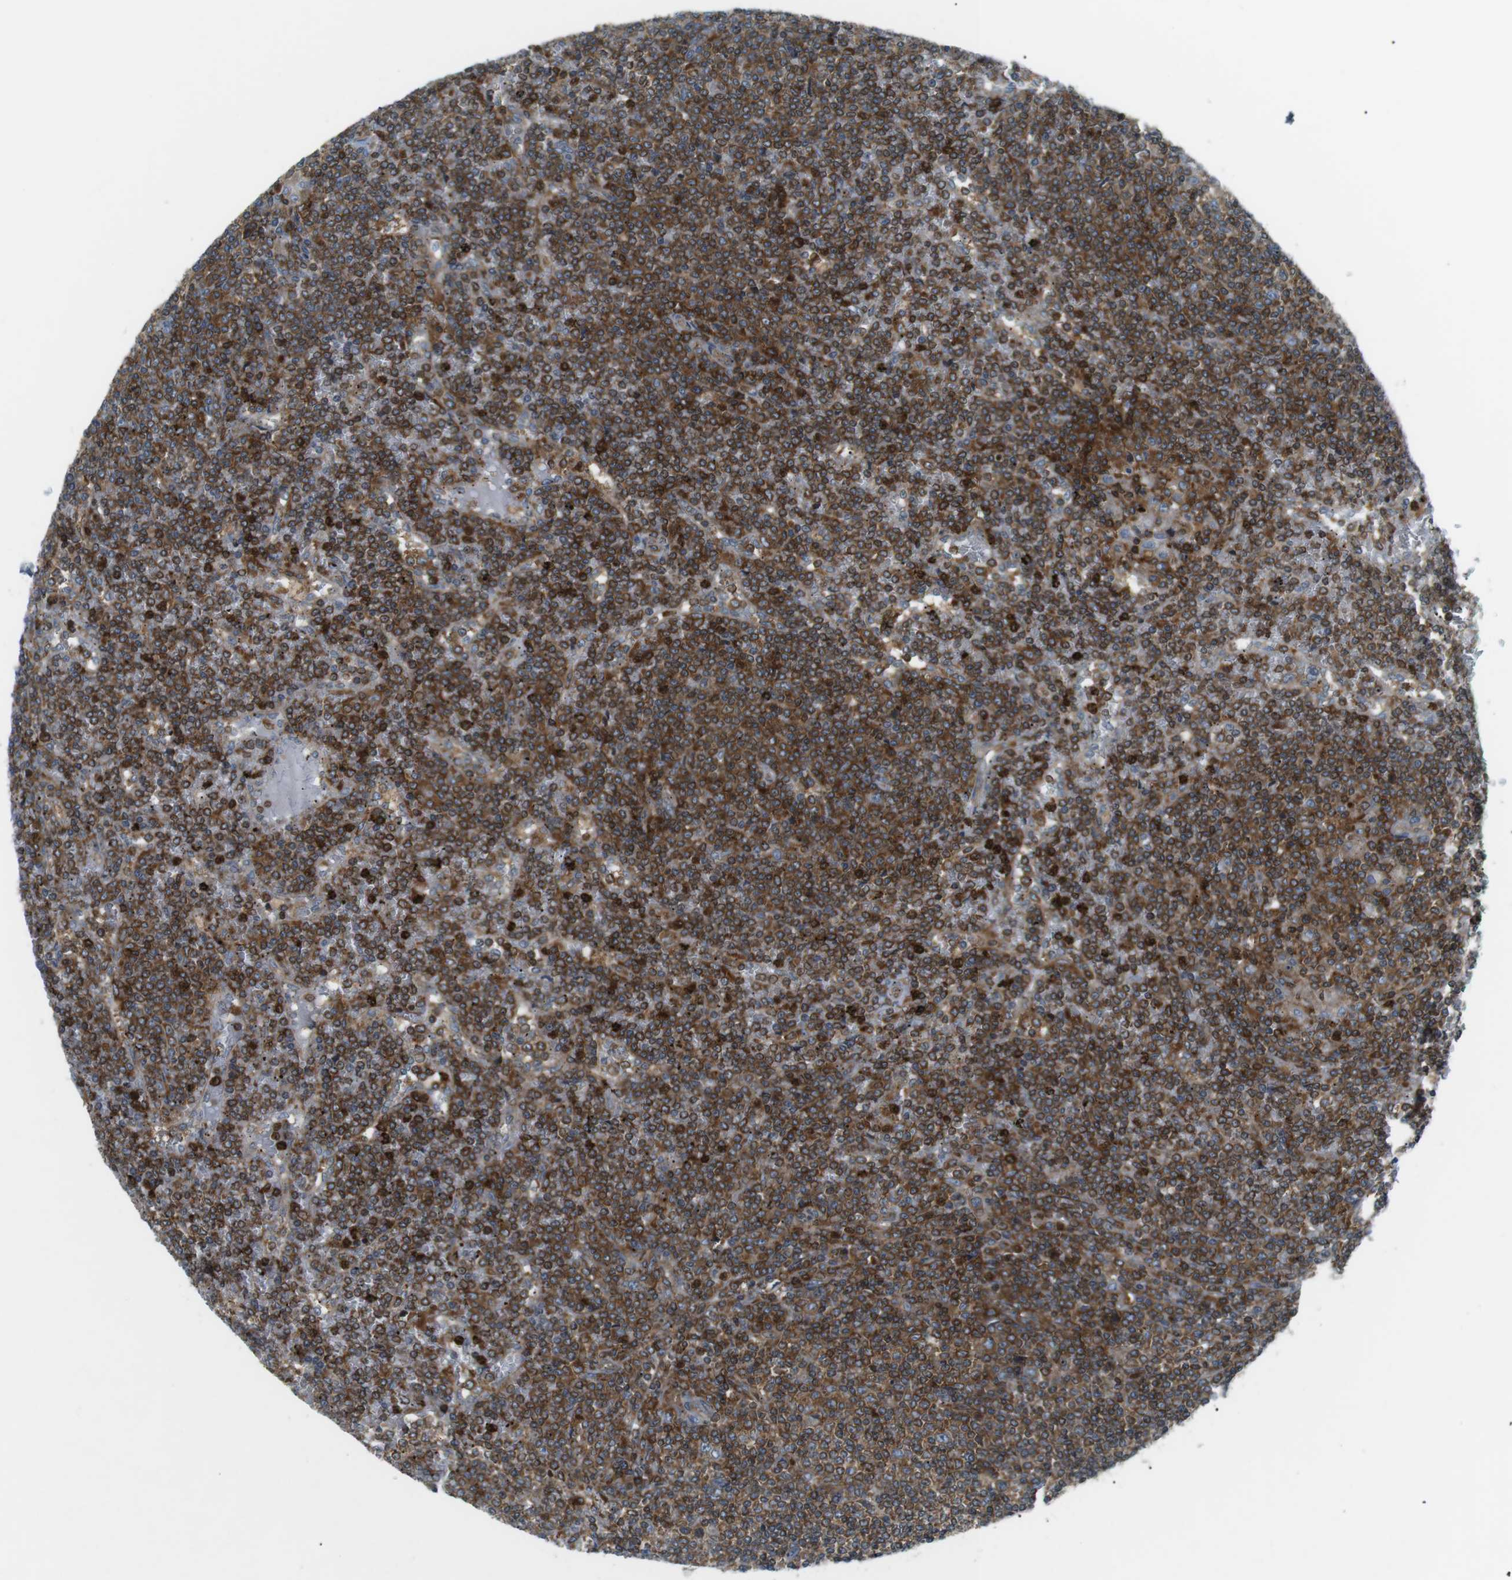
{"staining": {"intensity": "strong", "quantity": ">75%", "location": "cytoplasmic/membranous"}, "tissue": "lymphoma", "cell_type": "Tumor cells", "image_type": "cancer", "snomed": [{"axis": "morphology", "description": "Malignant lymphoma, non-Hodgkin's type, Low grade"}, {"axis": "topography", "description": "Spleen"}], "caption": "Protein analysis of malignant lymphoma, non-Hodgkin's type (low-grade) tissue shows strong cytoplasmic/membranous positivity in approximately >75% of tumor cells.", "gene": "FLII", "patient": {"sex": "female", "age": 19}}